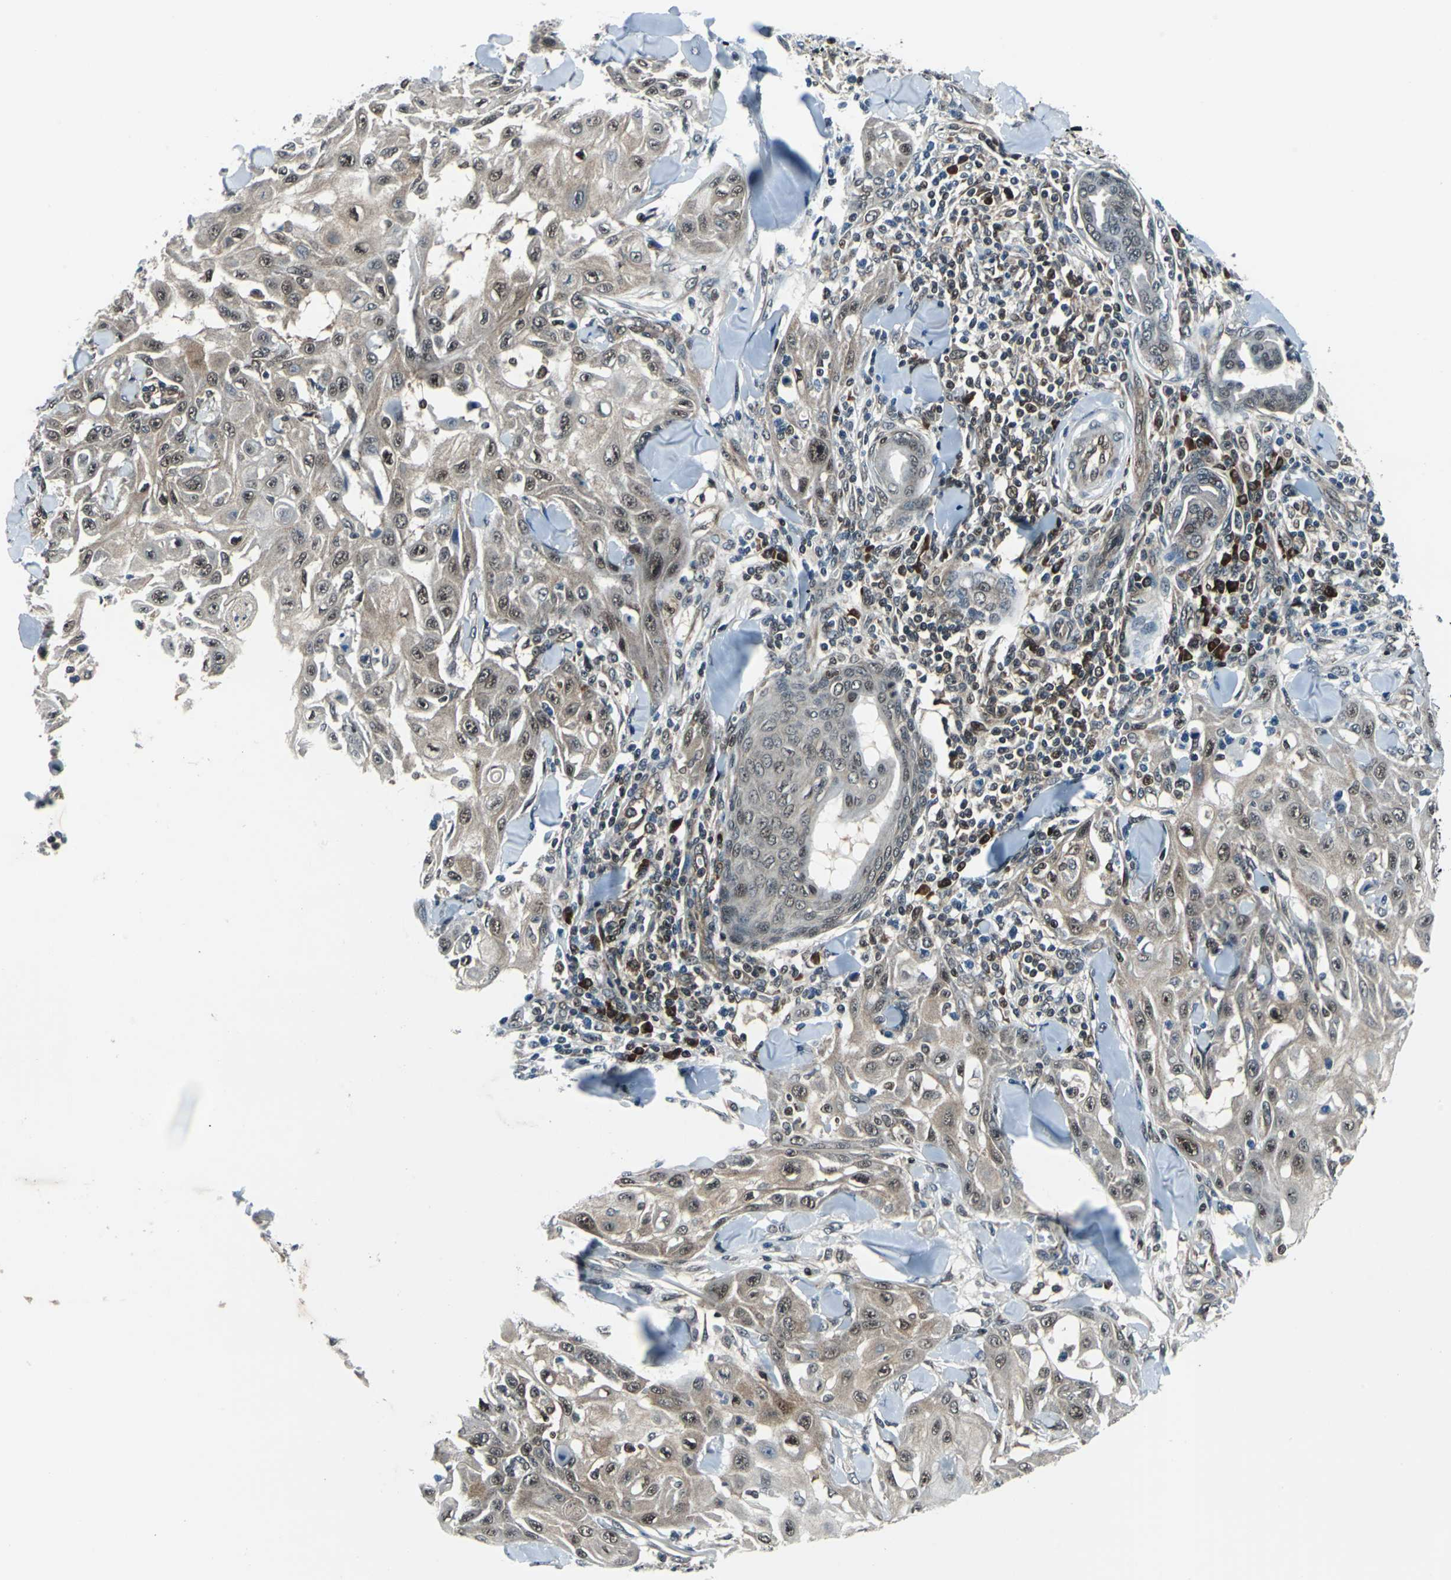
{"staining": {"intensity": "weak", "quantity": "25%-75%", "location": "cytoplasmic/membranous,nuclear"}, "tissue": "skin cancer", "cell_type": "Tumor cells", "image_type": "cancer", "snomed": [{"axis": "morphology", "description": "Squamous cell carcinoma, NOS"}, {"axis": "topography", "description": "Skin"}], "caption": "DAB immunohistochemical staining of skin squamous cell carcinoma exhibits weak cytoplasmic/membranous and nuclear protein positivity in about 25%-75% of tumor cells.", "gene": "POLR3K", "patient": {"sex": "male", "age": 24}}